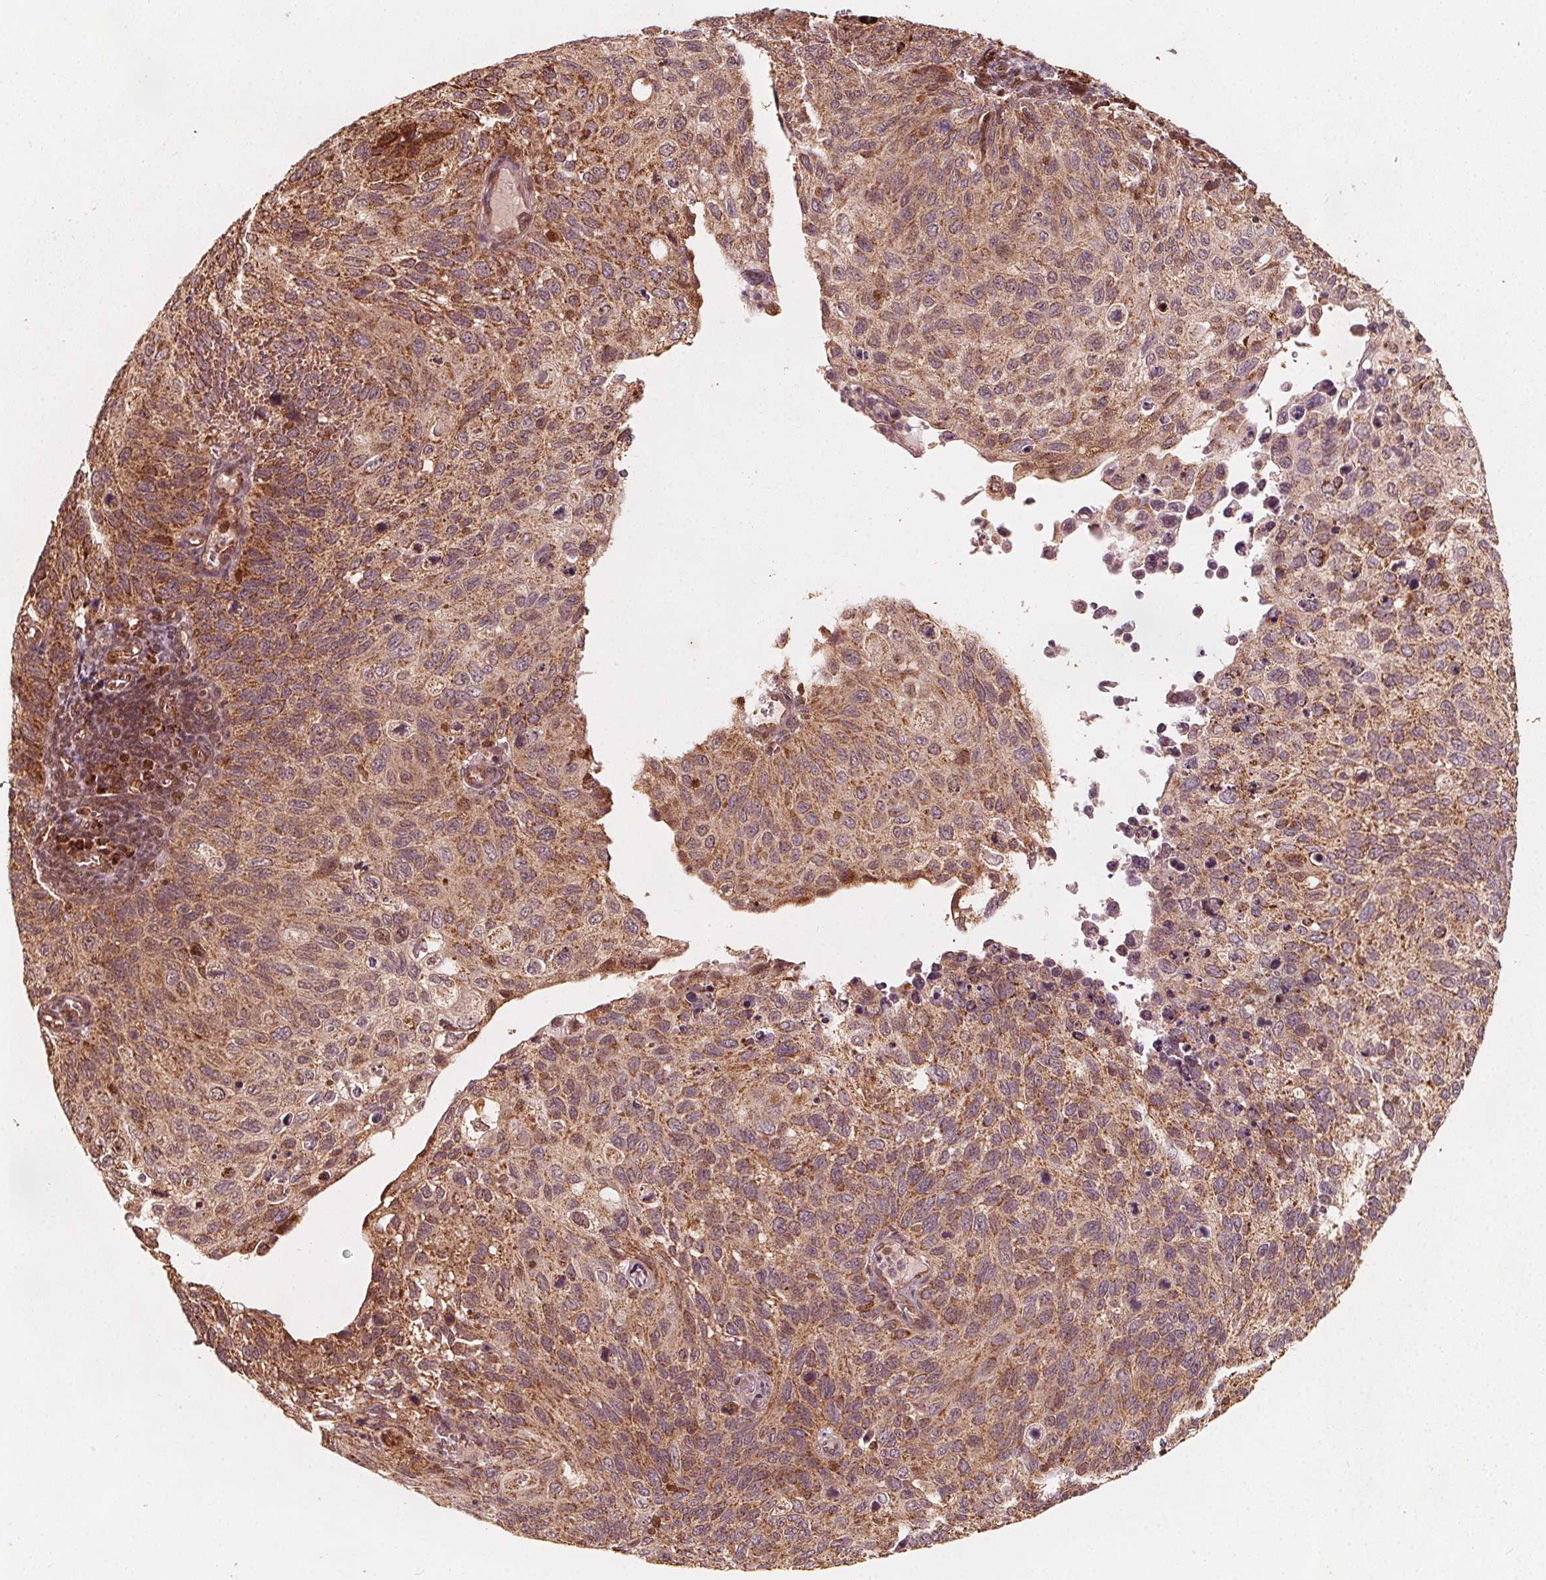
{"staining": {"intensity": "moderate", "quantity": ">75%", "location": "cytoplasmic/membranous"}, "tissue": "cervical cancer", "cell_type": "Tumor cells", "image_type": "cancer", "snomed": [{"axis": "morphology", "description": "Squamous cell carcinoma, NOS"}, {"axis": "topography", "description": "Cervix"}], "caption": "A medium amount of moderate cytoplasmic/membranous positivity is identified in about >75% of tumor cells in cervical squamous cell carcinoma tissue.", "gene": "AIP", "patient": {"sex": "female", "age": 70}}